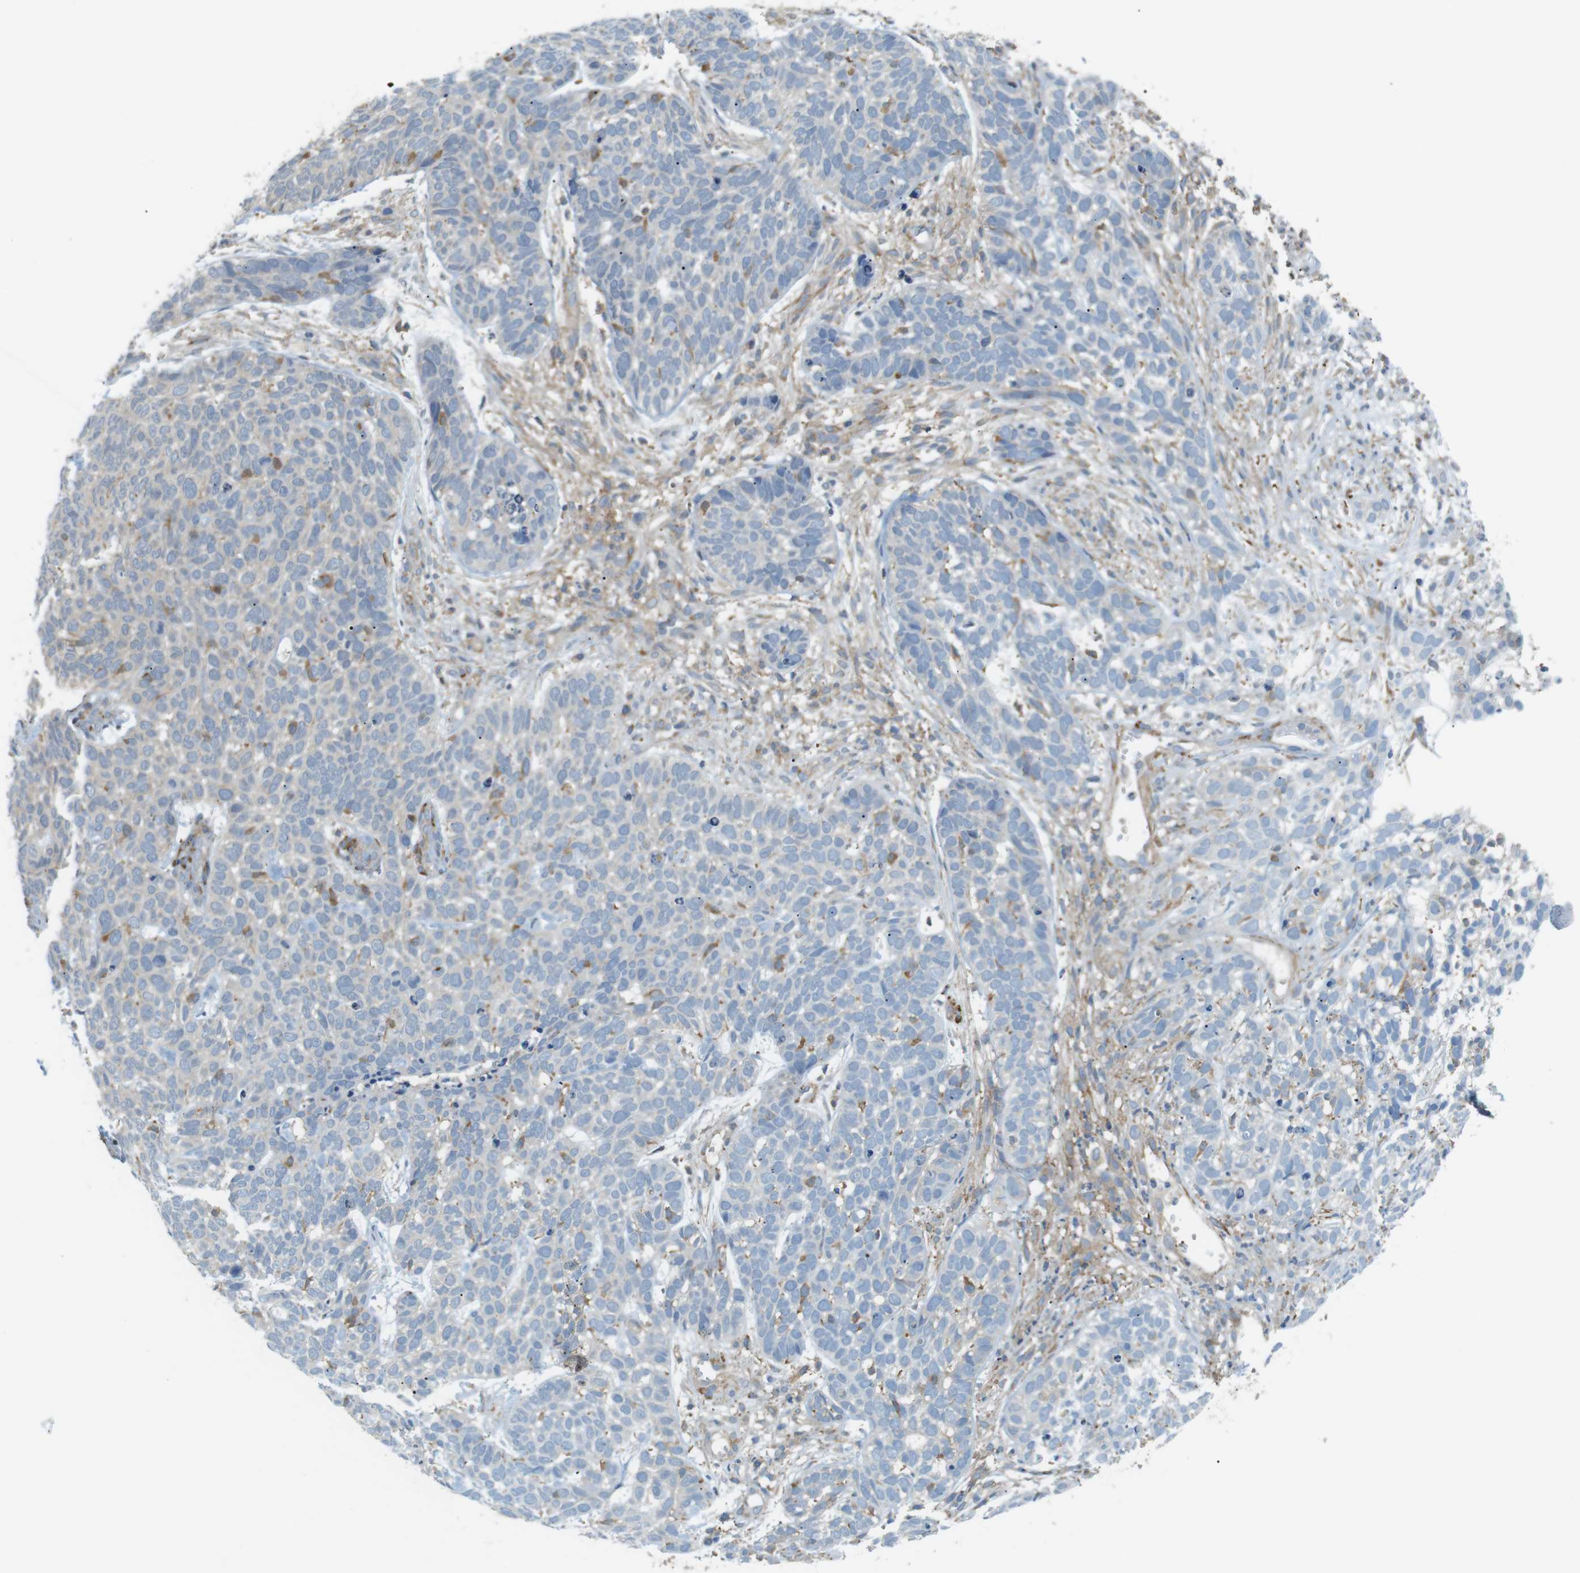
{"staining": {"intensity": "negative", "quantity": "none", "location": "none"}, "tissue": "skin cancer", "cell_type": "Tumor cells", "image_type": "cancer", "snomed": [{"axis": "morphology", "description": "Basal cell carcinoma"}, {"axis": "topography", "description": "Skin"}], "caption": "Immunohistochemical staining of human skin cancer (basal cell carcinoma) reveals no significant staining in tumor cells.", "gene": "PEPD", "patient": {"sex": "male", "age": 87}}